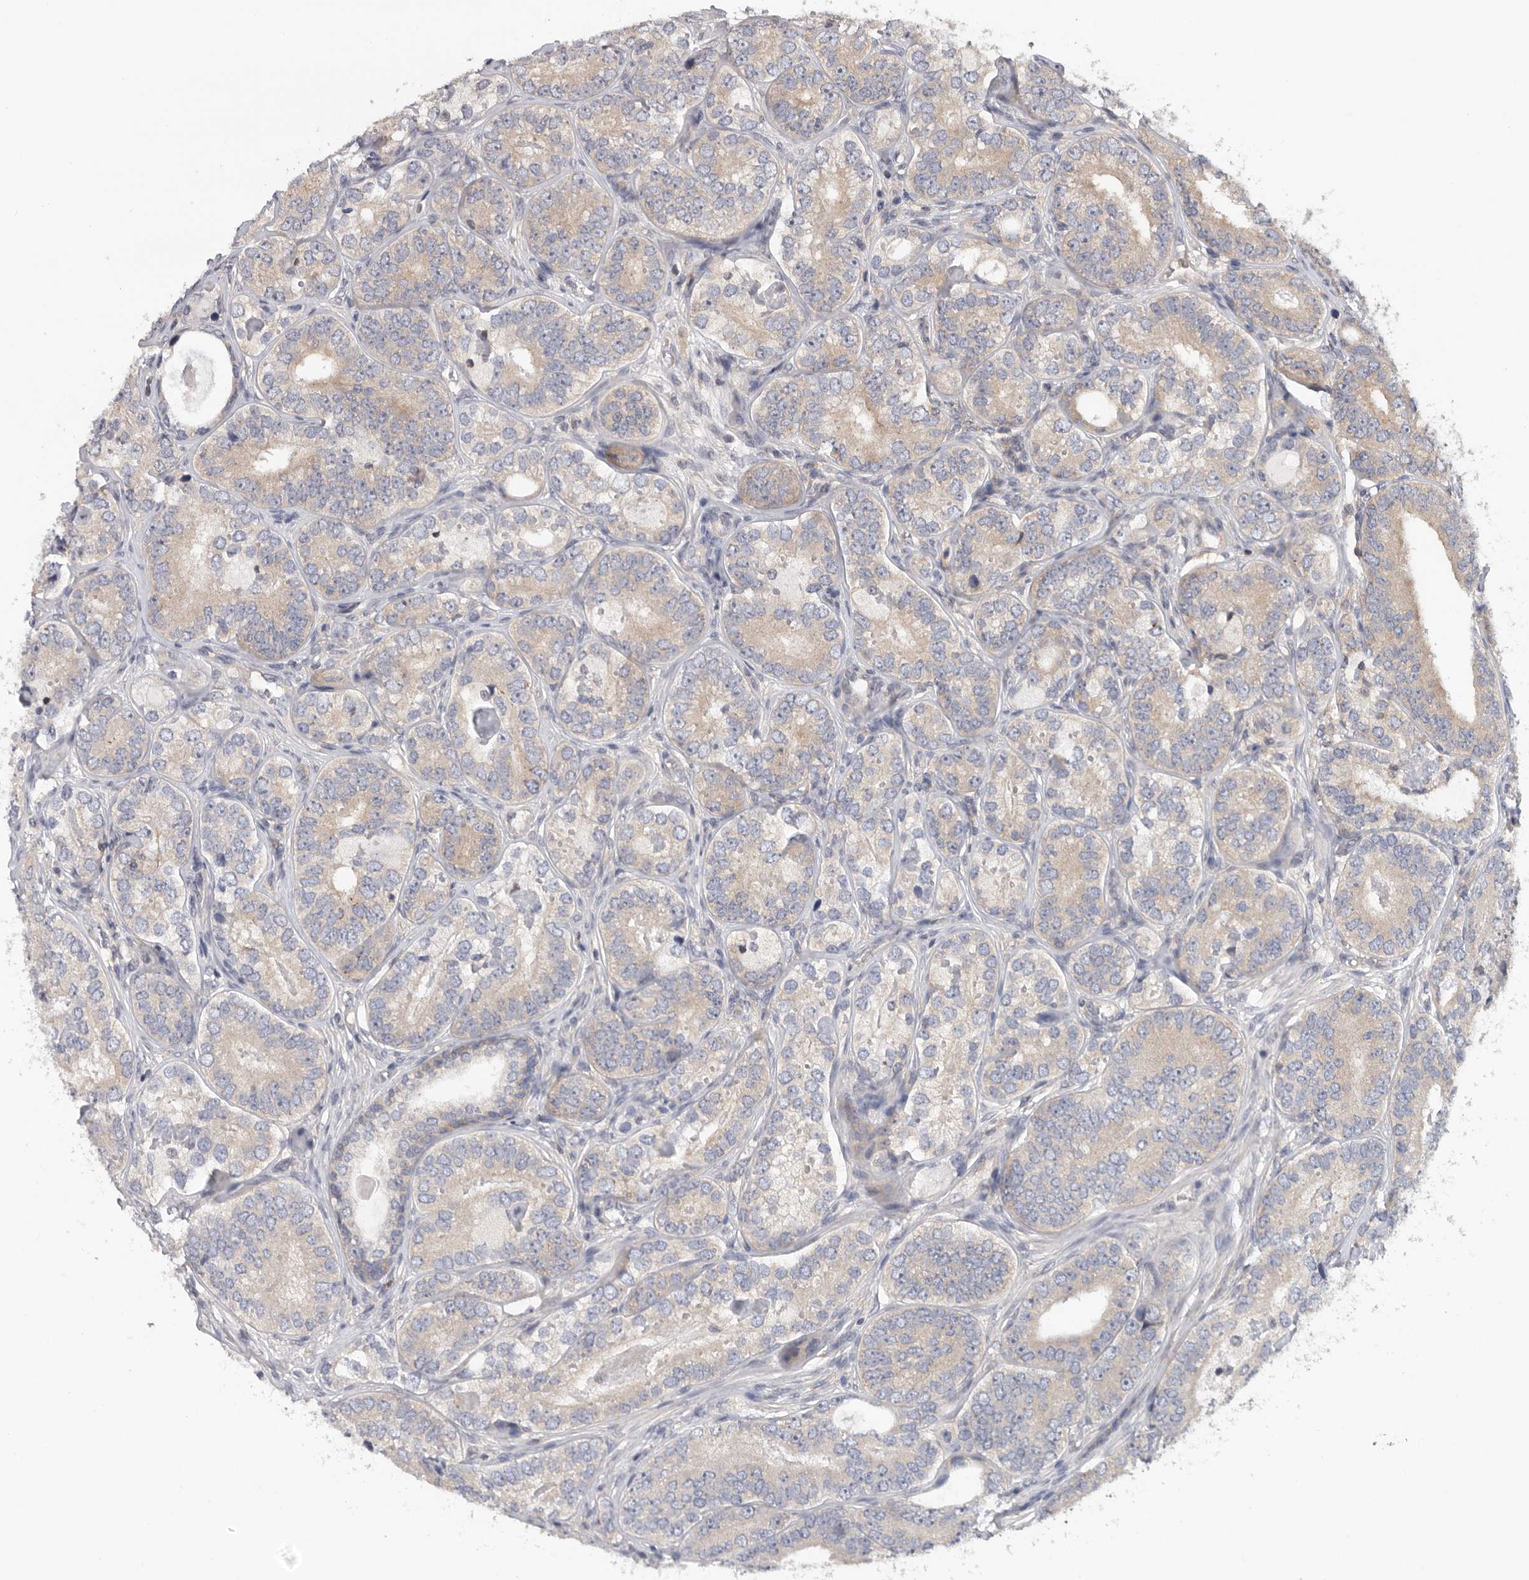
{"staining": {"intensity": "weak", "quantity": "<25%", "location": "cytoplasmic/membranous"}, "tissue": "prostate cancer", "cell_type": "Tumor cells", "image_type": "cancer", "snomed": [{"axis": "morphology", "description": "Adenocarcinoma, High grade"}, {"axis": "topography", "description": "Prostate"}], "caption": "Immunohistochemistry of adenocarcinoma (high-grade) (prostate) reveals no staining in tumor cells. Nuclei are stained in blue.", "gene": "KLK5", "patient": {"sex": "male", "age": 56}}